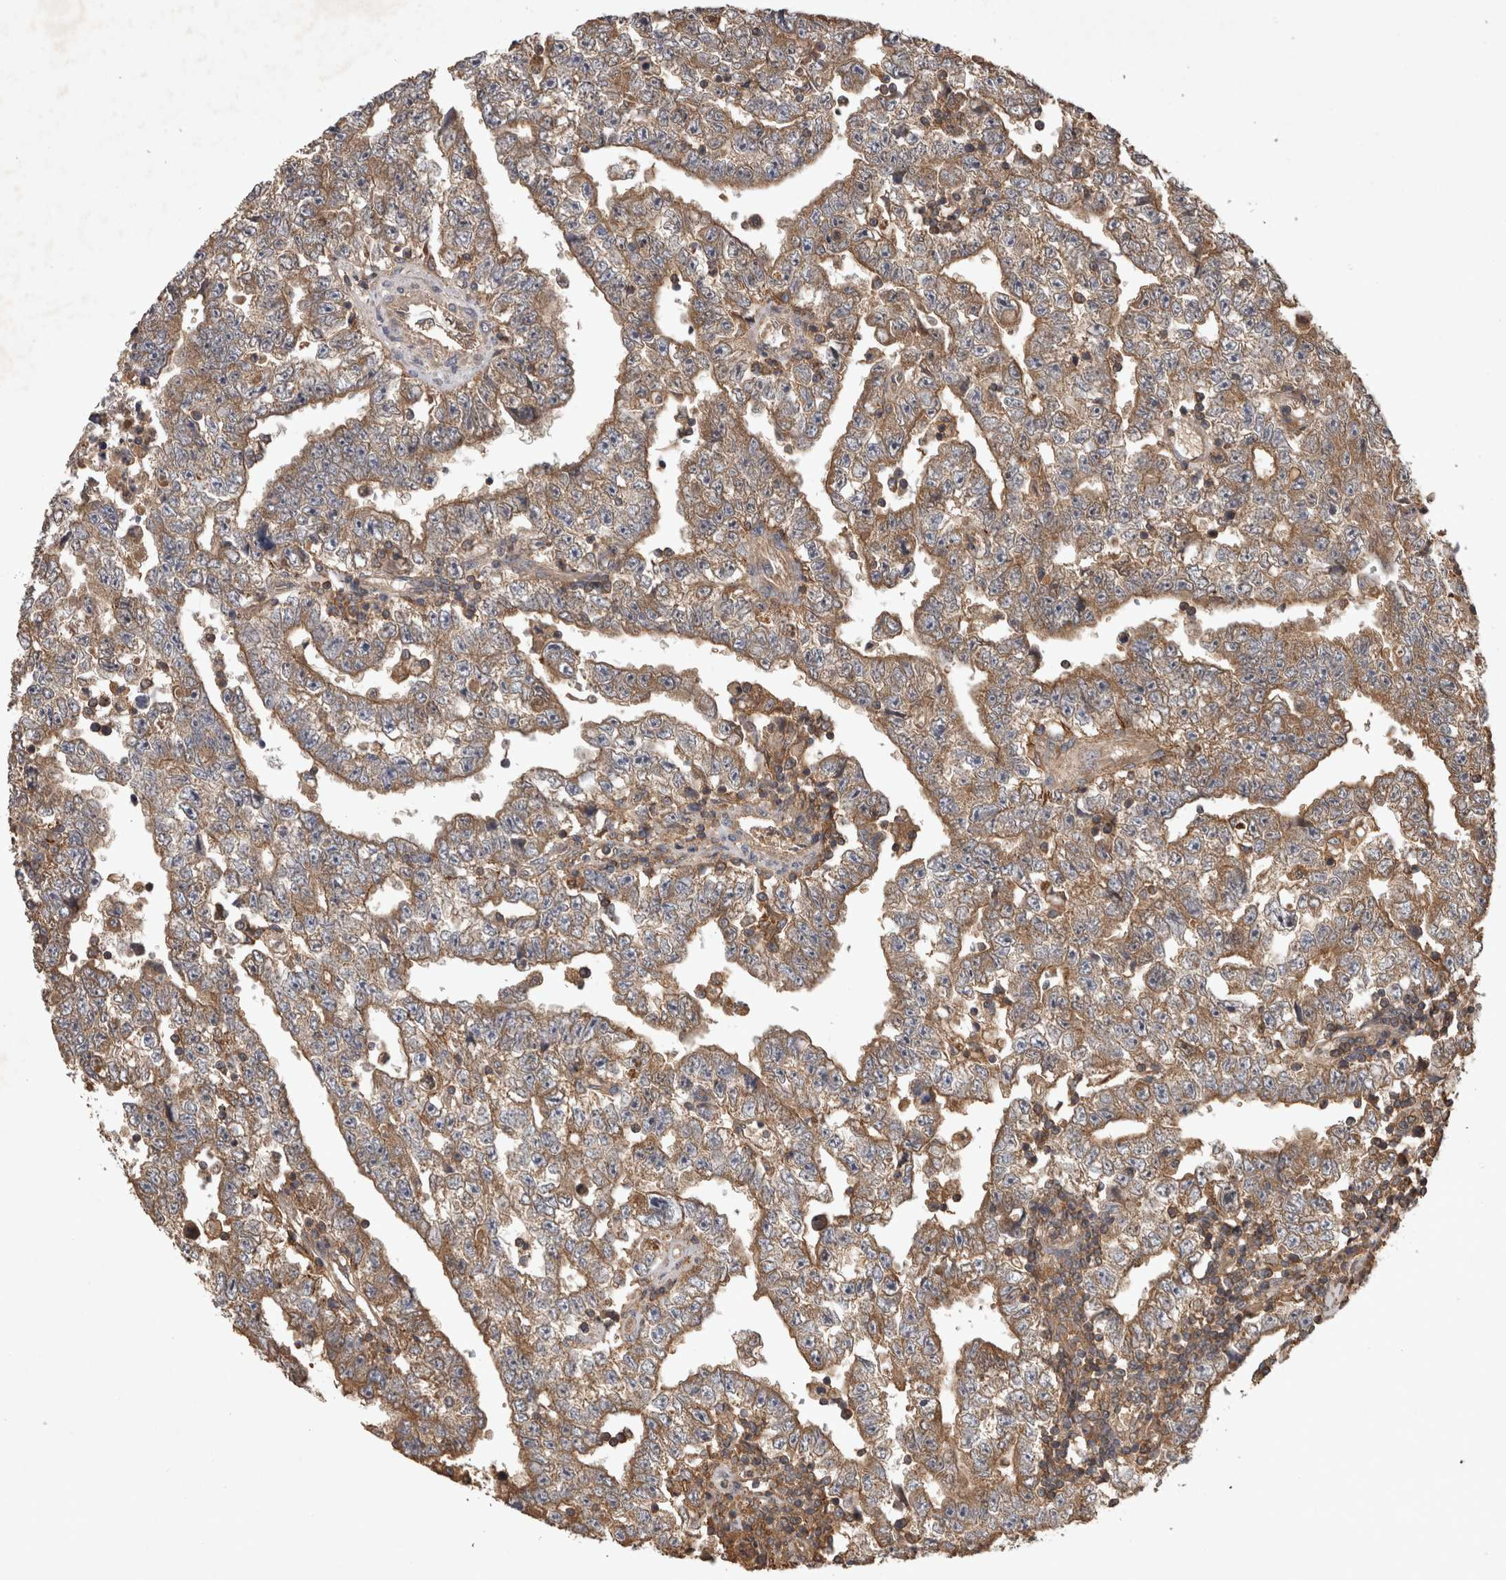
{"staining": {"intensity": "moderate", "quantity": ">75%", "location": "cytoplasmic/membranous"}, "tissue": "testis cancer", "cell_type": "Tumor cells", "image_type": "cancer", "snomed": [{"axis": "morphology", "description": "Carcinoma, Embryonal, NOS"}, {"axis": "topography", "description": "Testis"}], "caption": "Moderate cytoplasmic/membranous expression is identified in approximately >75% of tumor cells in embryonal carcinoma (testis).", "gene": "TRMT61B", "patient": {"sex": "male", "age": 25}}